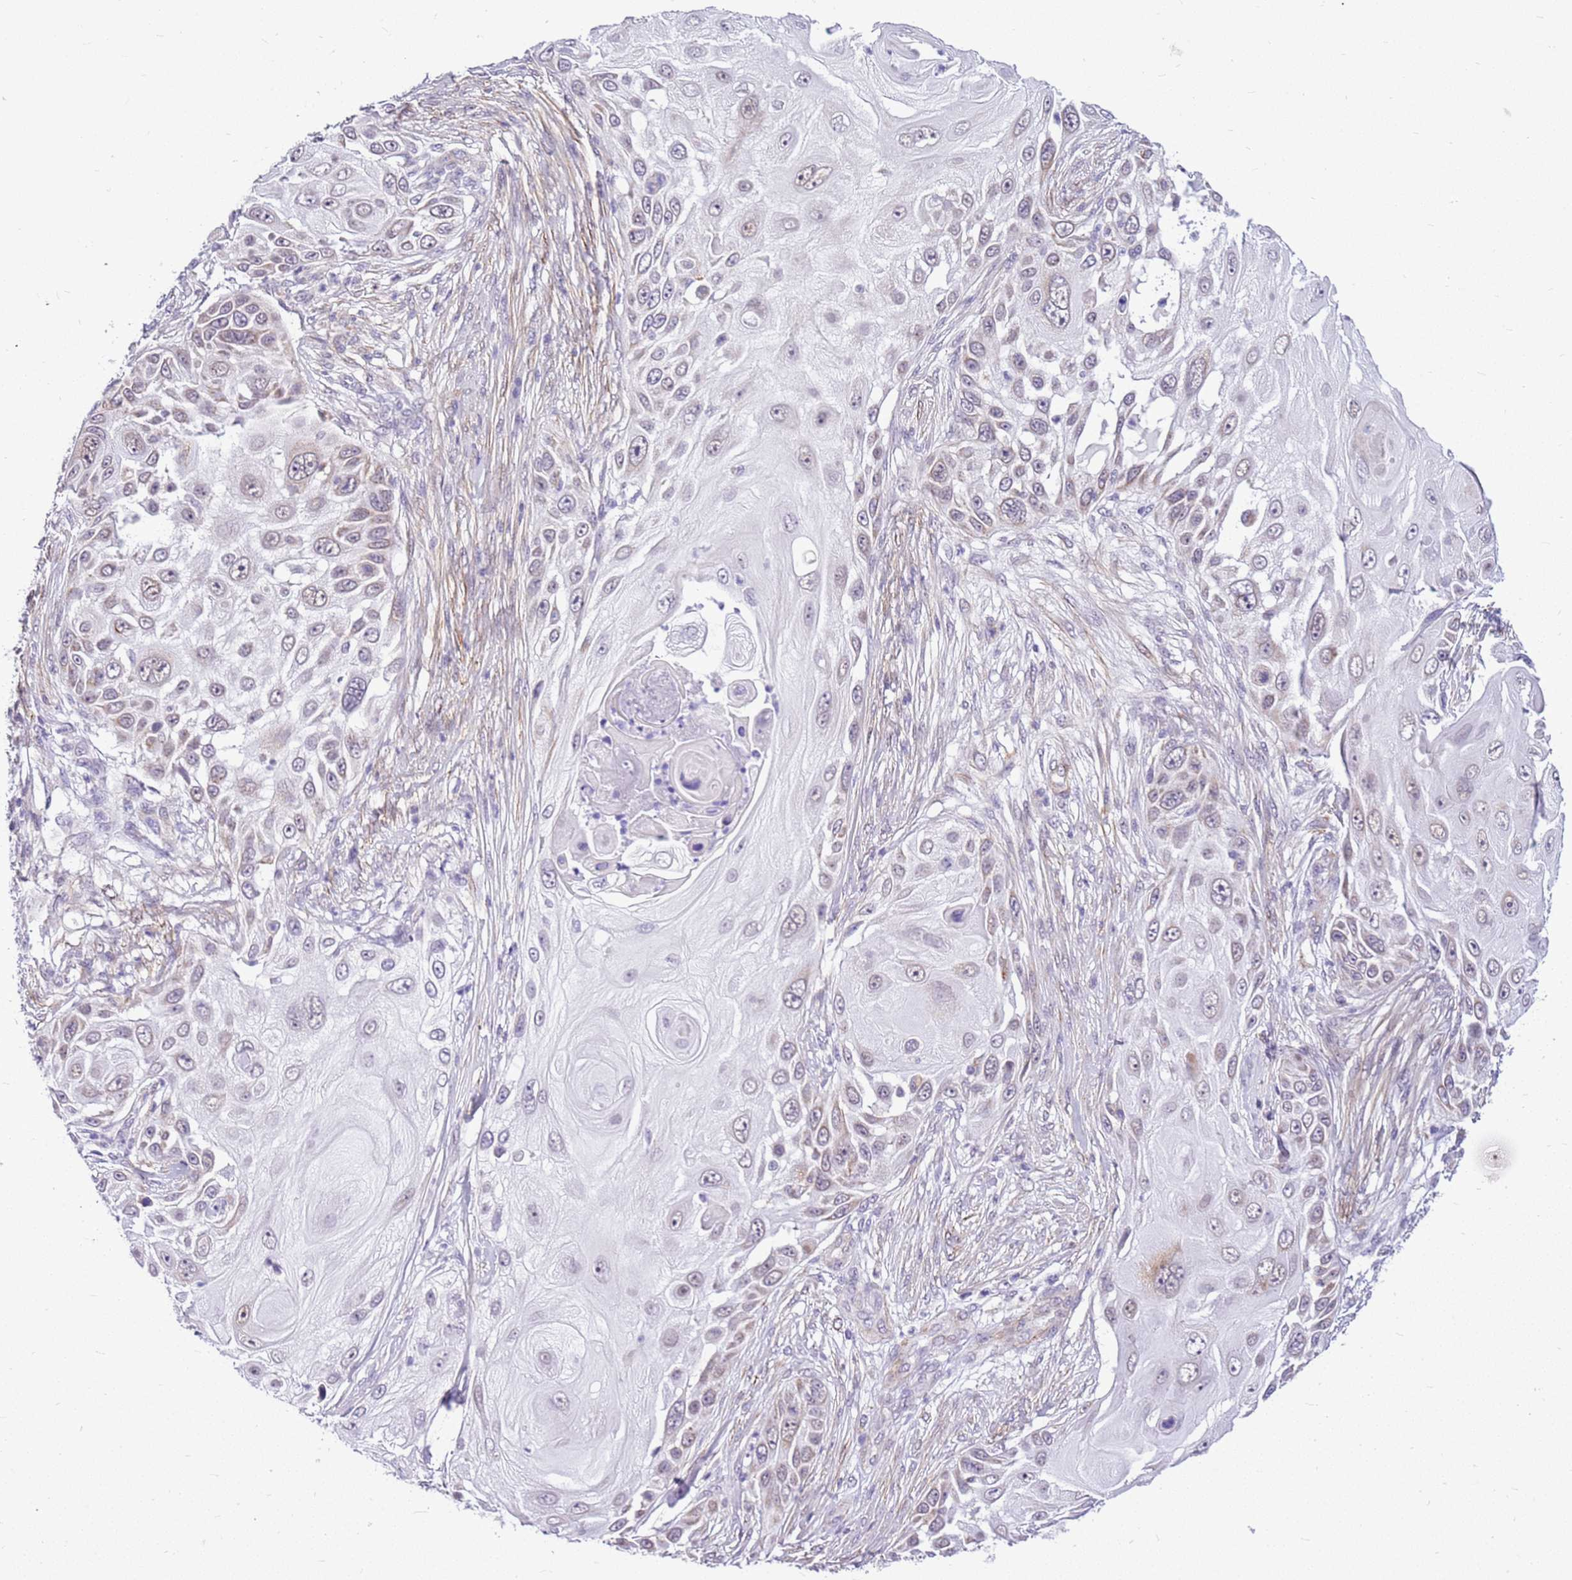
{"staining": {"intensity": "weak", "quantity": "<25%", "location": "nuclear"}, "tissue": "skin cancer", "cell_type": "Tumor cells", "image_type": "cancer", "snomed": [{"axis": "morphology", "description": "Squamous cell carcinoma, NOS"}, {"axis": "topography", "description": "Skin"}], "caption": "This is an IHC photomicrograph of human skin cancer (squamous cell carcinoma). There is no staining in tumor cells.", "gene": "SMIM4", "patient": {"sex": "female", "age": 44}}